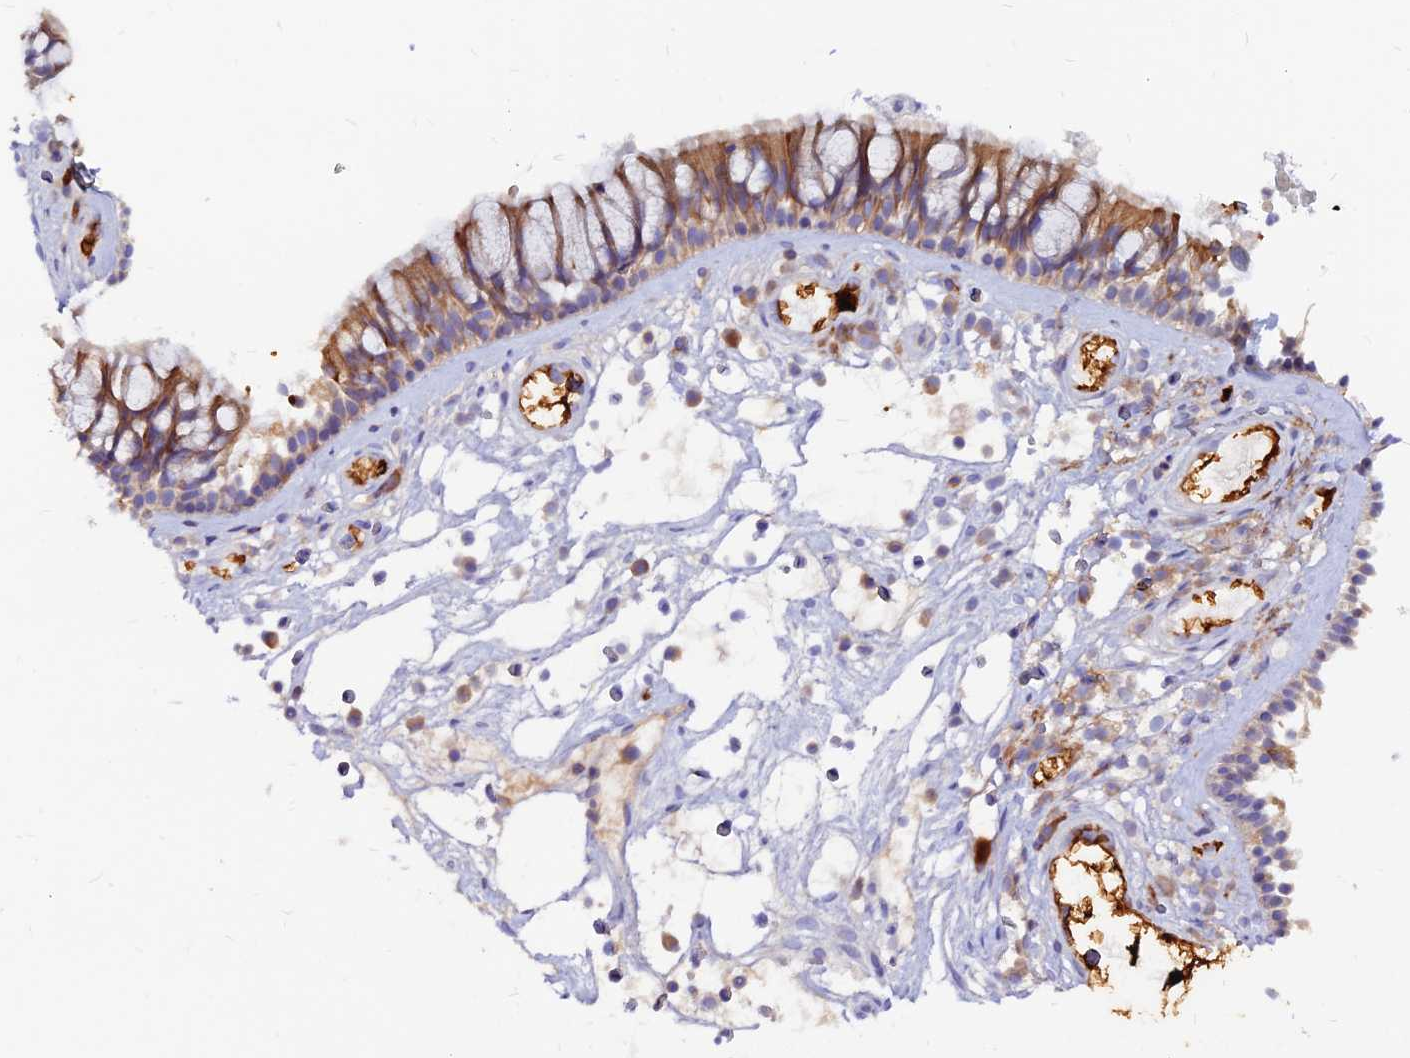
{"staining": {"intensity": "moderate", "quantity": ">75%", "location": "cytoplasmic/membranous"}, "tissue": "nasopharynx", "cell_type": "Respiratory epithelial cells", "image_type": "normal", "snomed": [{"axis": "morphology", "description": "Normal tissue, NOS"}, {"axis": "morphology", "description": "Inflammation, NOS"}, {"axis": "morphology", "description": "Malignant melanoma, Metastatic site"}, {"axis": "topography", "description": "Nasopharynx"}], "caption": "High-magnification brightfield microscopy of normal nasopharynx stained with DAB (brown) and counterstained with hematoxylin (blue). respiratory epithelial cells exhibit moderate cytoplasmic/membranous expression is present in about>75% of cells.", "gene": "DENND2D", "patient": {"sex": "male", "age": 70}}